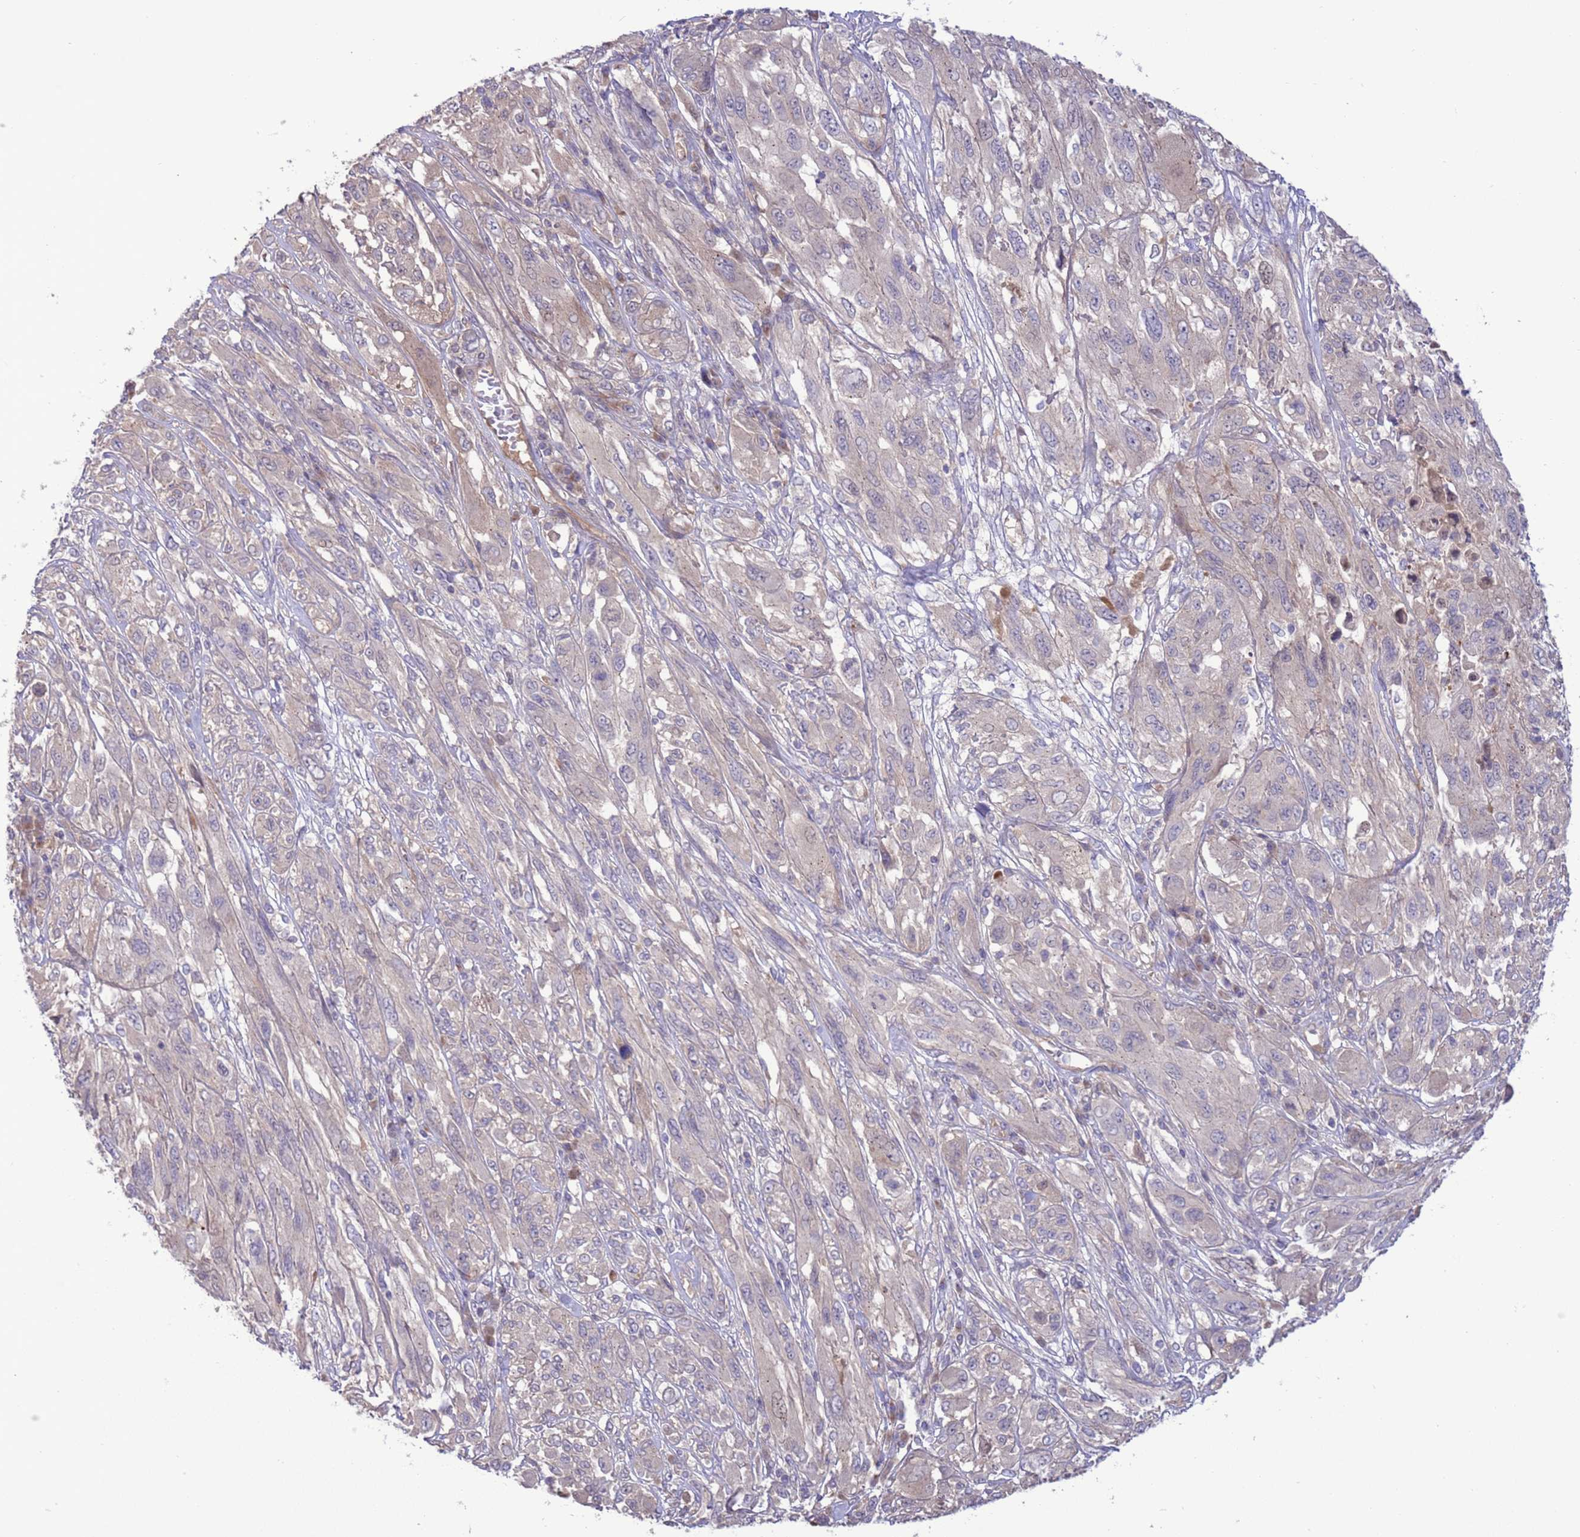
{"staining": {"intensity": "negative", "quantity": "none", "location": "none"}, "tissue": "melanoma", "cell_type": "Tumor cells", "image_type": "cancer", "snomed": [{"axis": "morphology", "description": "Malignant melanoma, NOS"}, {"axis": "topography", "description": "Skin"}], "caption": "This is an immunohistochemistry photomicrograph of human melanoma. There is no expression in tumor cells.", "gene": "GJA10", "patient": {"sex": "female", "age": 91}}